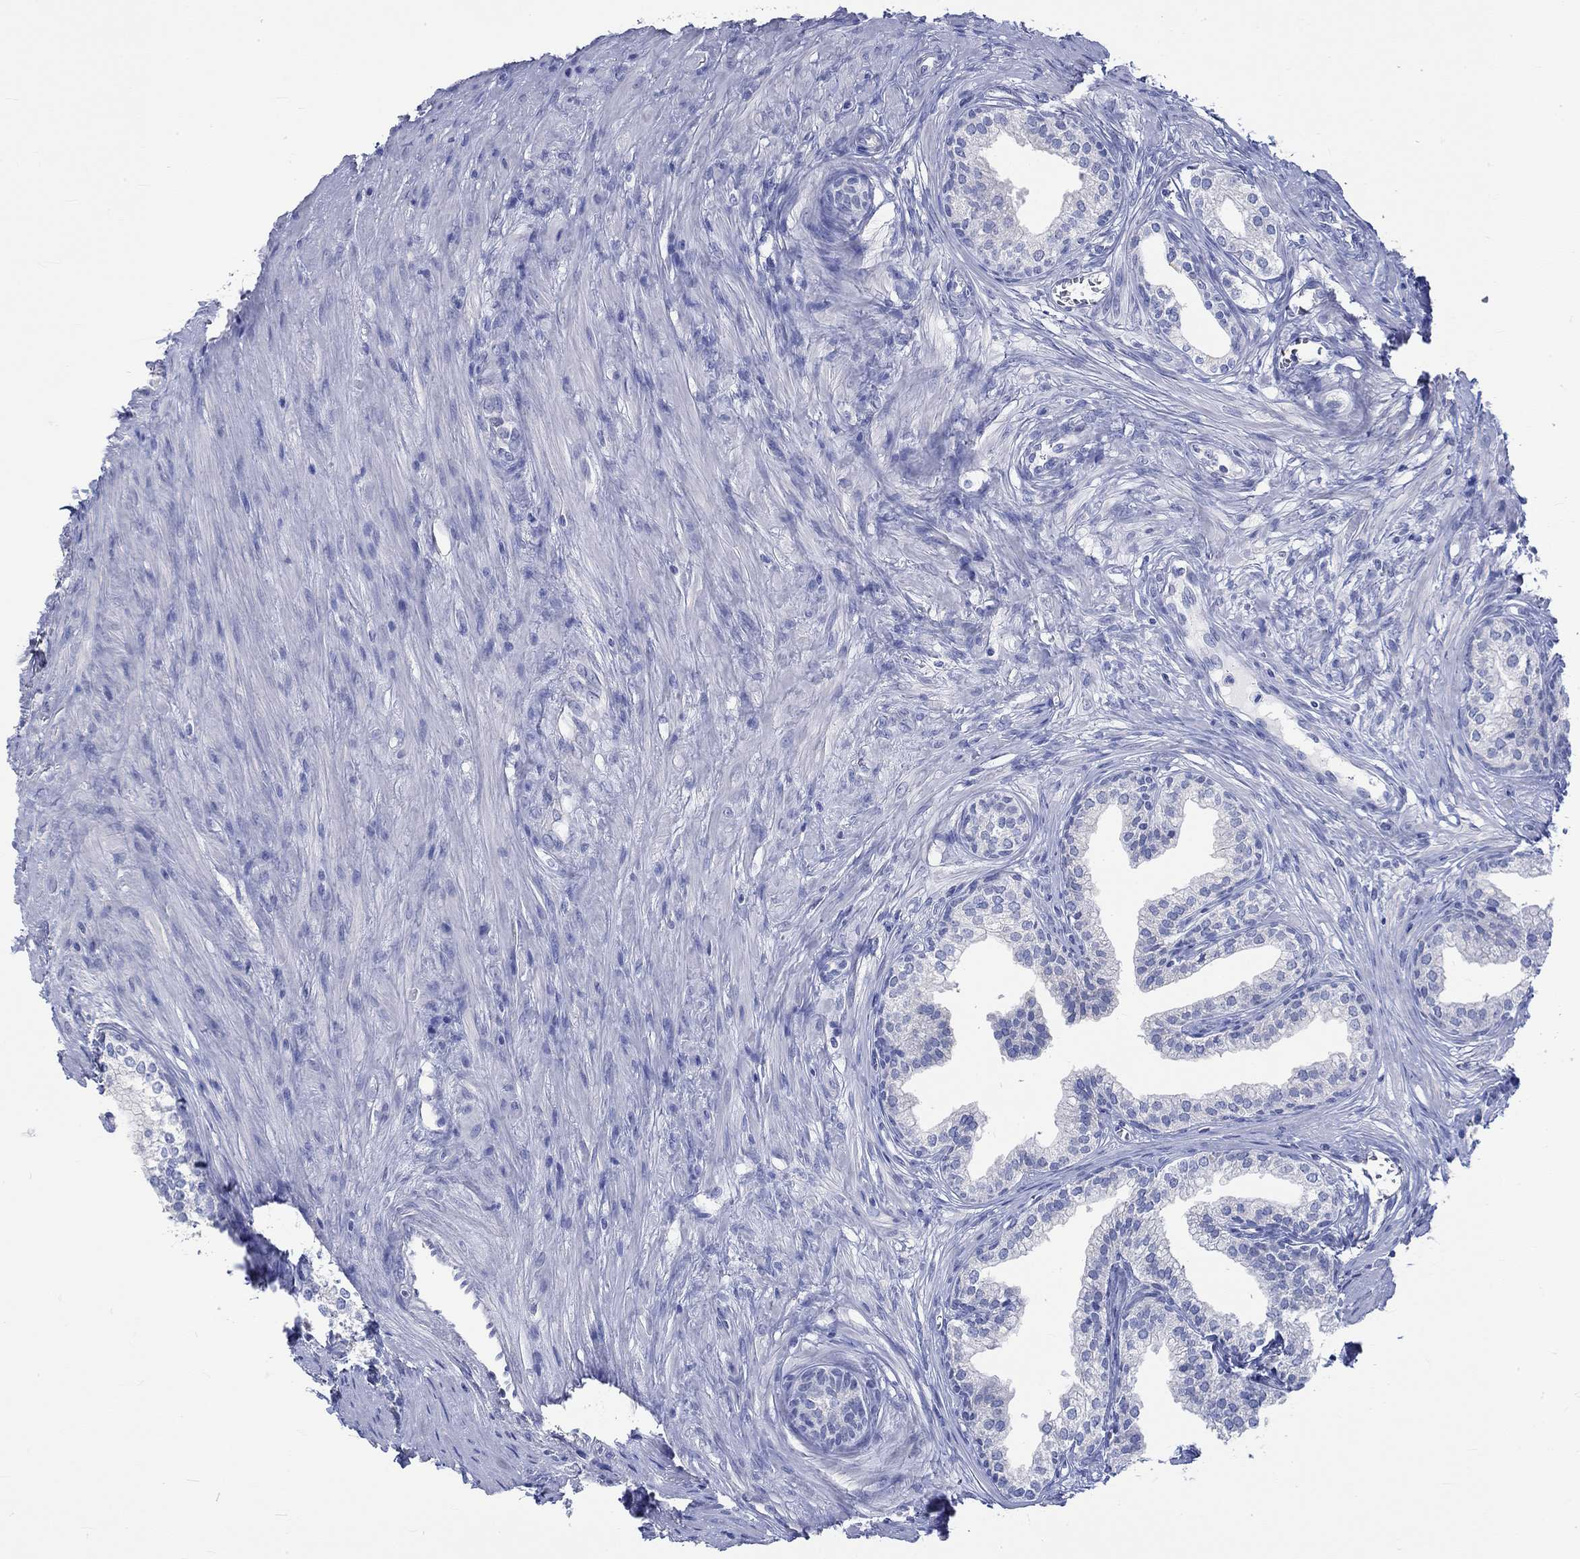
{"staining": {"intensity": "negative", "quantity": "none", "location": "none"}, "tissue": "prostate", "cell_type": "Glandular cells", "image_type": "normal", "snomed": [{"axis": "morphology", "description": "Normal tissue, NOS"}, {"axis": "topography", "description": "Prostate"}], "caption": "High power microscopy histopathology image of an immunohistochemistry photomicrograph of normal prostate, revealing no significant expression in glandular cells. The staining was performed using DAB to visualize the protein expression in brown, while the nuclei were stained in blue with hematoxylin (Magnification: 20x).", "gene": "KCNA1", "patient": {"sex": "male", "age": 65}}